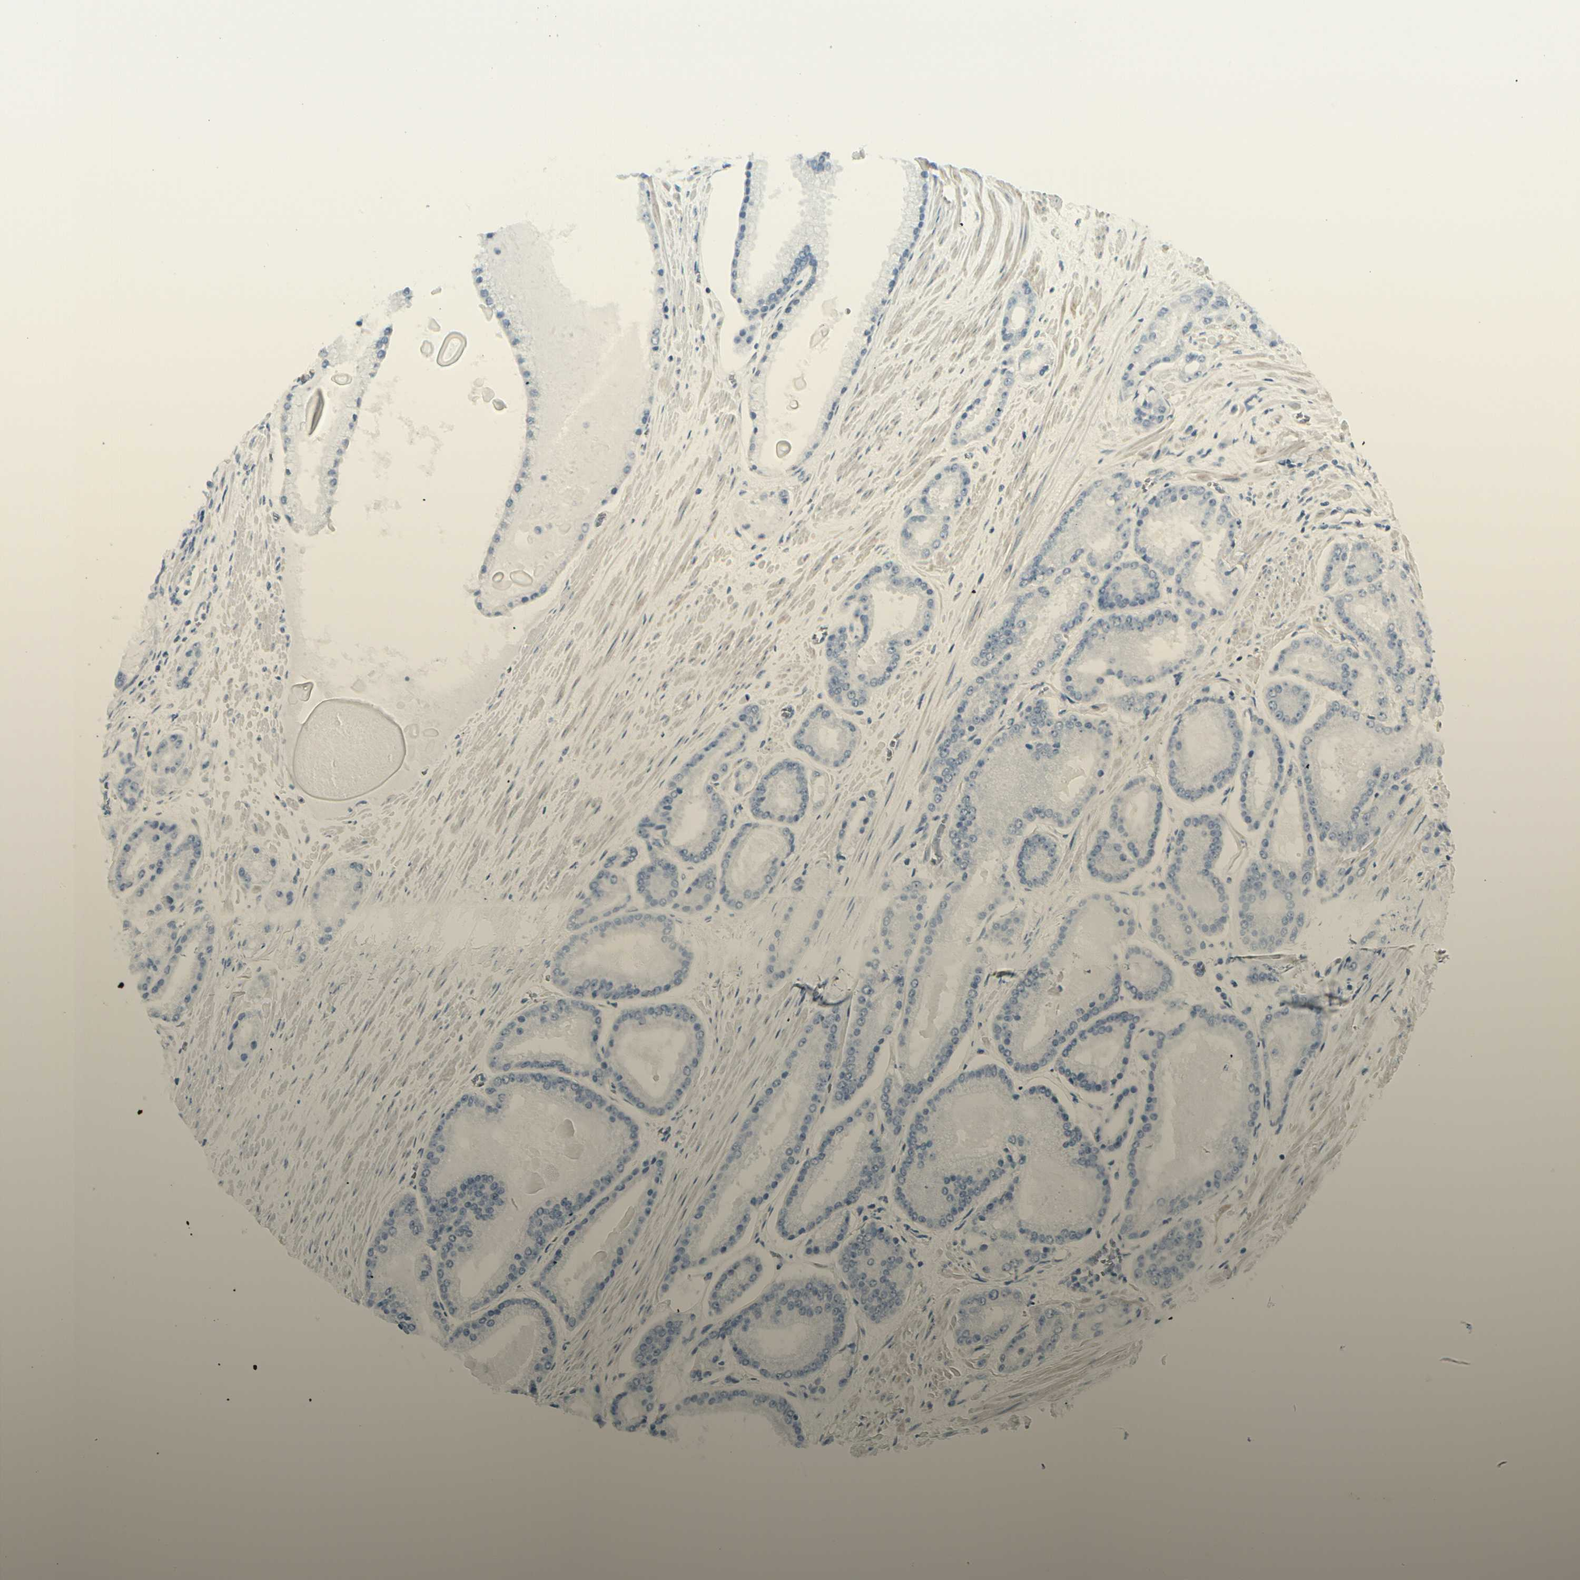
{"staining": {"intensity": "negative", "quantity": "none", "location": "none"}, "tissue": "prostate cancer", "cell_type": "Tumor cells", "image_type": "cancer", "snomed": [{"axis": "morphology", "description": "Adenocarcinoma, Low grade"}, {"axis": "topography", "description": "Prostate"}], "caption": "This photomicrograph is of prostate adenocarcinoma (low-grade) stained with immunohistochemistry (IHC) to label a protein in brown with the nuclei are counter-stained blue. There is no expression in tumor cells. (Immunohistochemistry, brightfield microscopy, high magnification).", "gene": "CDHR5", "patient": {"sex": "male", "age": 59}}